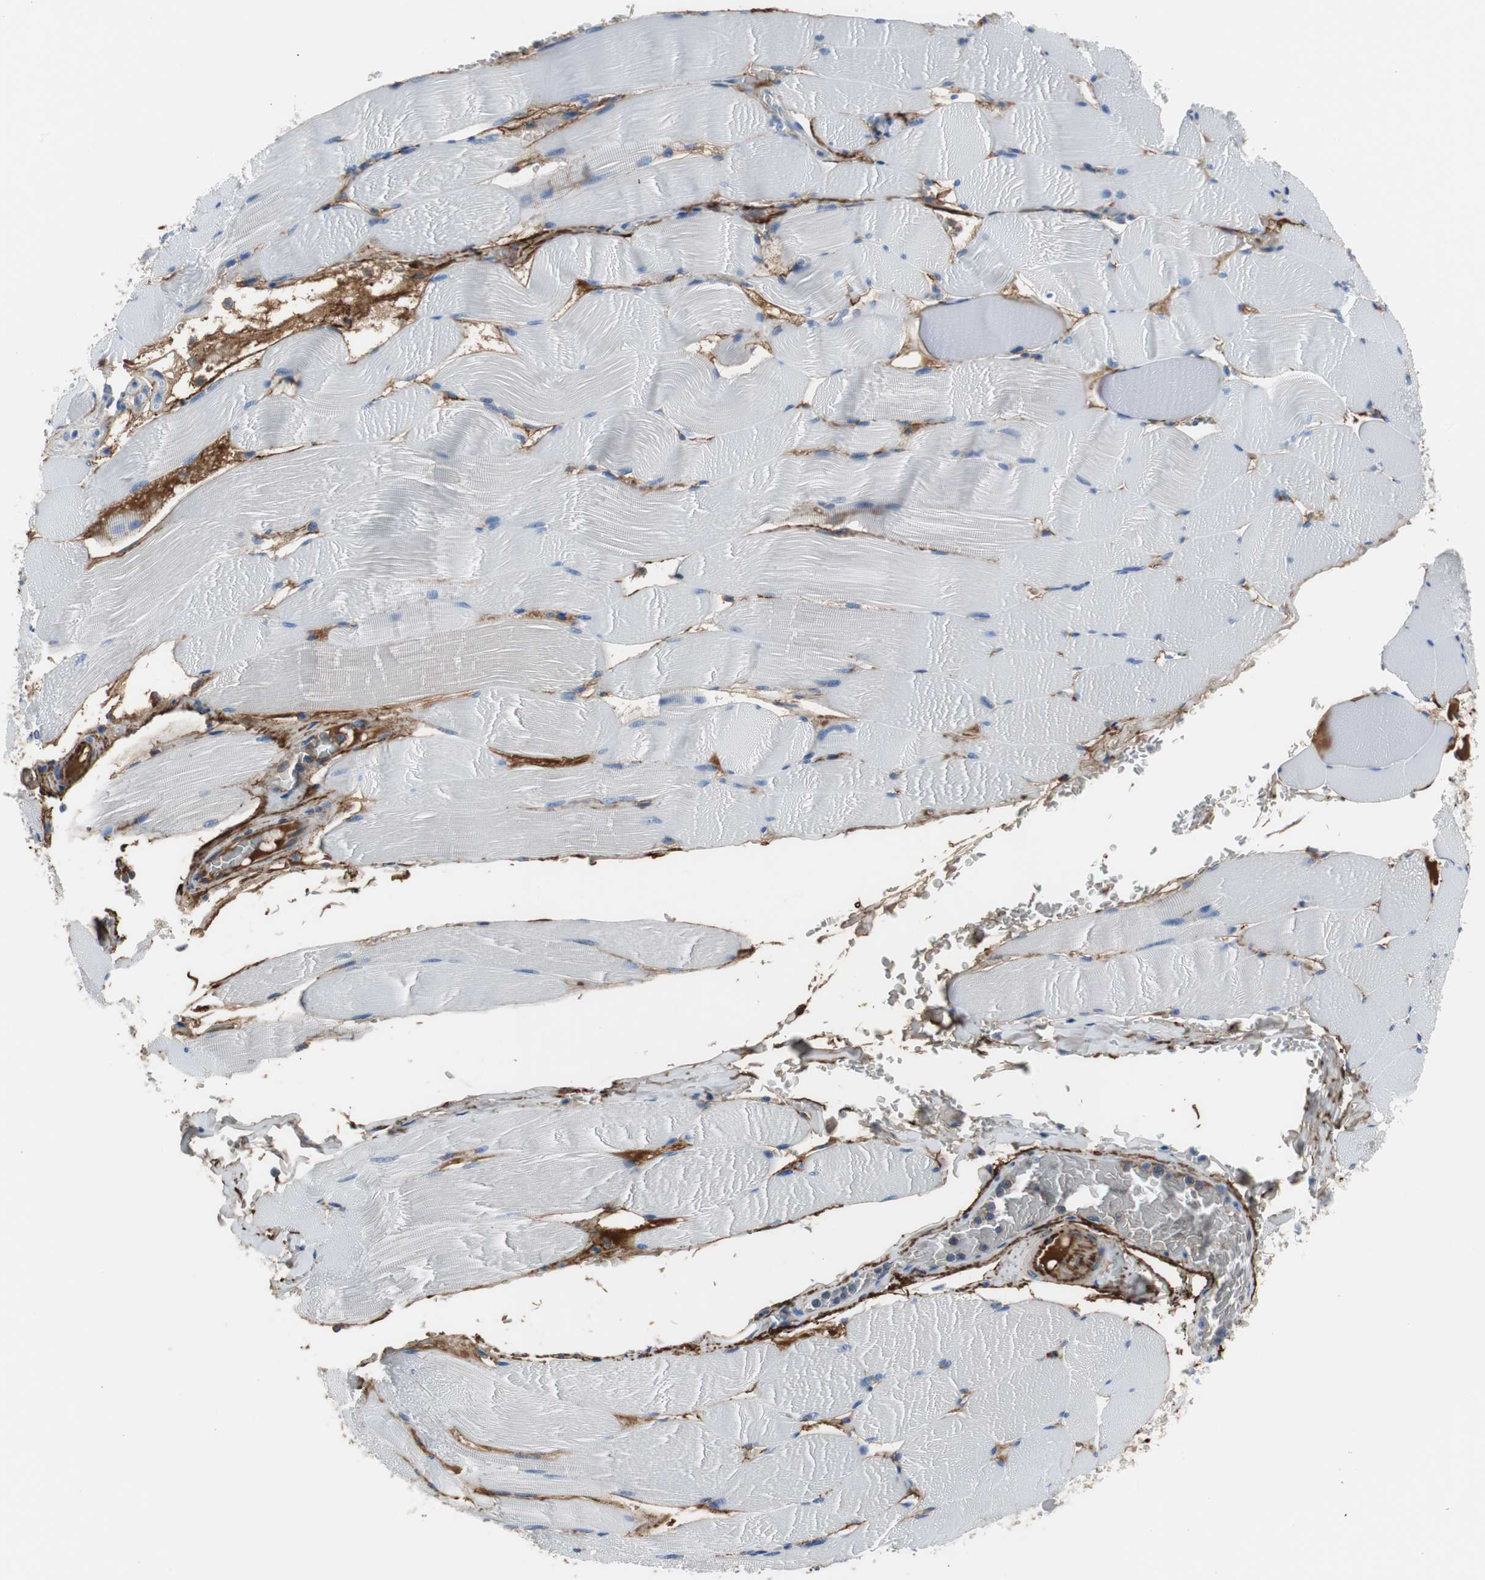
{"staining": {"intensity": "negative", "quantity": "none", "location": "none"}, "tissue": "skeletal muscle", "cell_type": "Myocytes", "image_type": "normal", "snomed": [{"axis": "morphology", "description": "Normal tissue, NOS"}, {"axis": "topography", "description": "Skeletal muscle"}], "caption": "Protein analysis of benign skeletal muscle exhibits no significant staining in myocytes.", "gene": "APCS", "patient": {"sex": "male", "age": 62}}